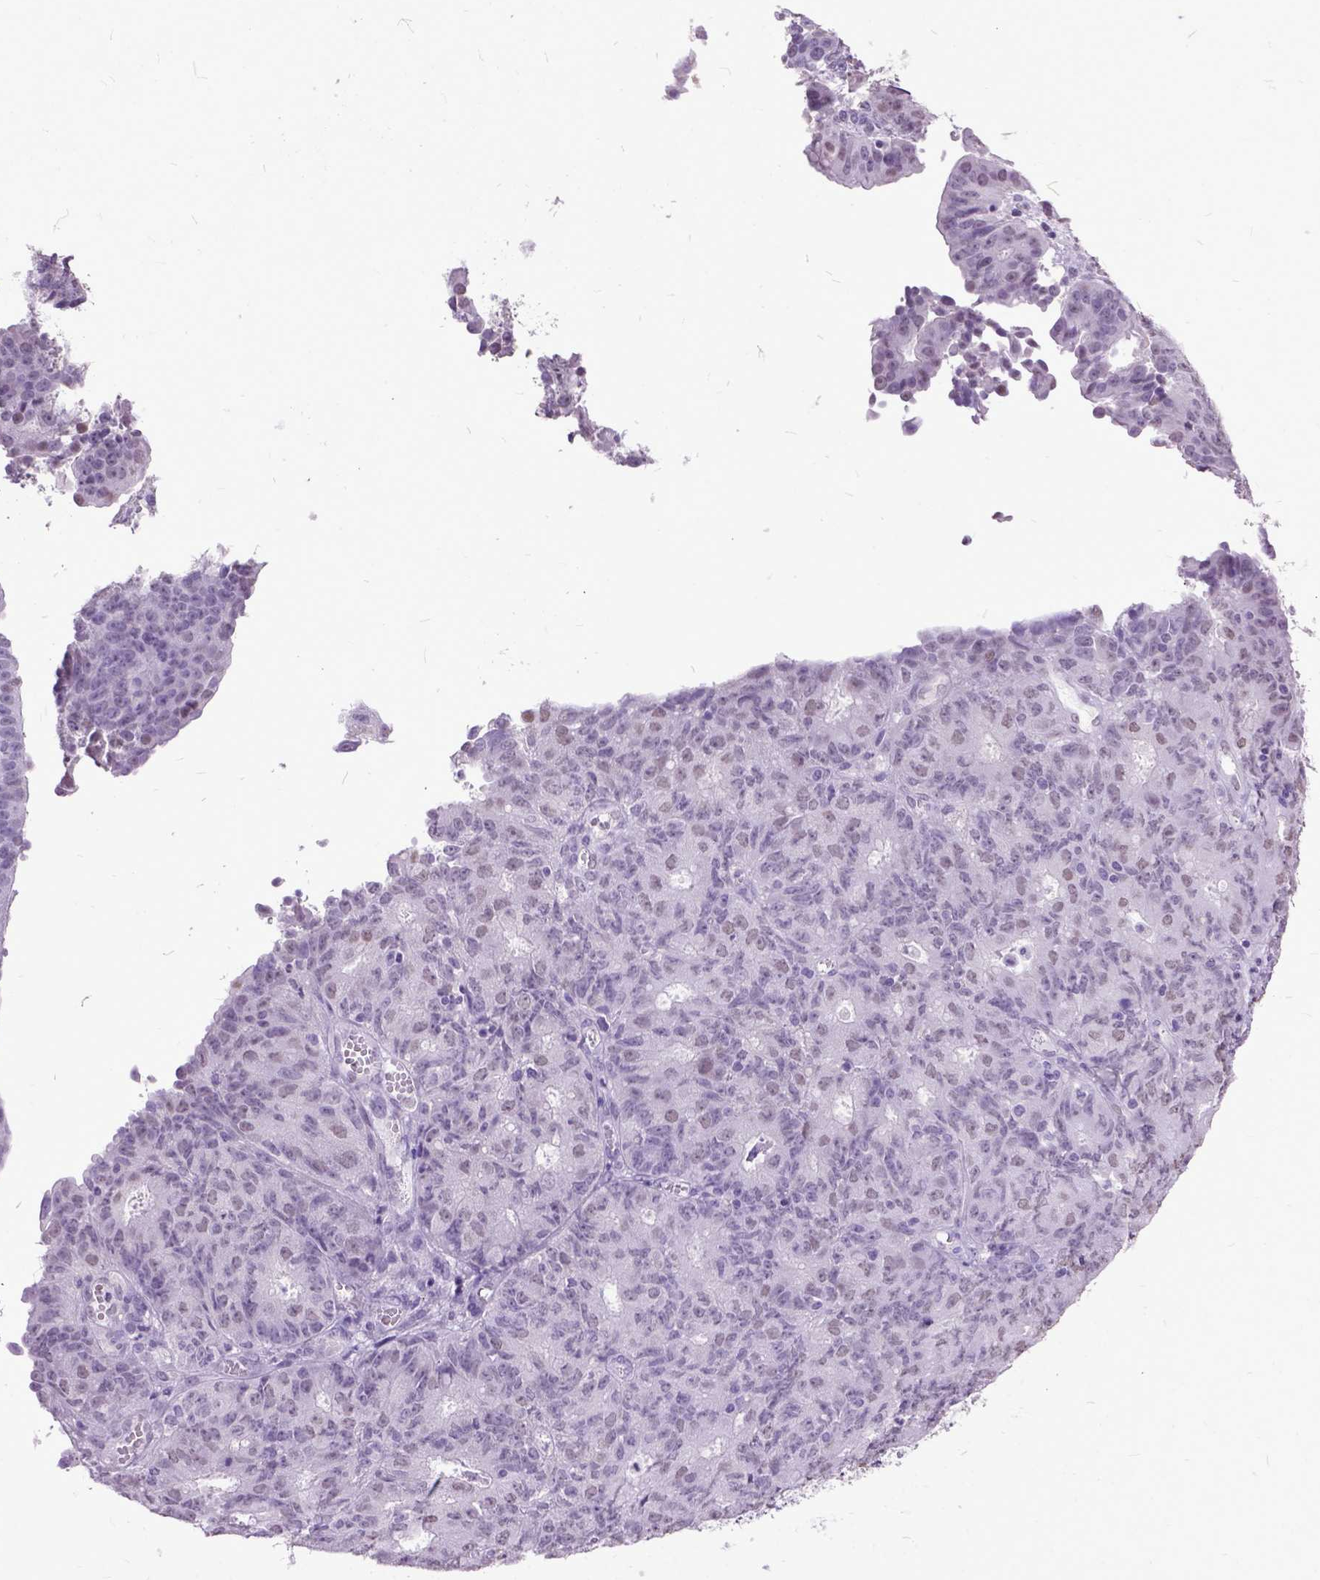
{"staining": {"intensity": "negative", "quantity": "none", "location": "none"}, "tissue": "ovarian cancer", "cell_type": "Tumor cells", "image_type": "cancer", "snomed": [{"axis": "morphology", "description": "Carcinoma, endometroid"}, {"axis": "topography", "description": "Ovary"}], "caption": "Immunohistochemical staining of ovarian endometroid carcinoma exhibits no significant staining in tumor cells.", "gene": "MARCHF10", "patient": {"sex": "female", "age": 42}}